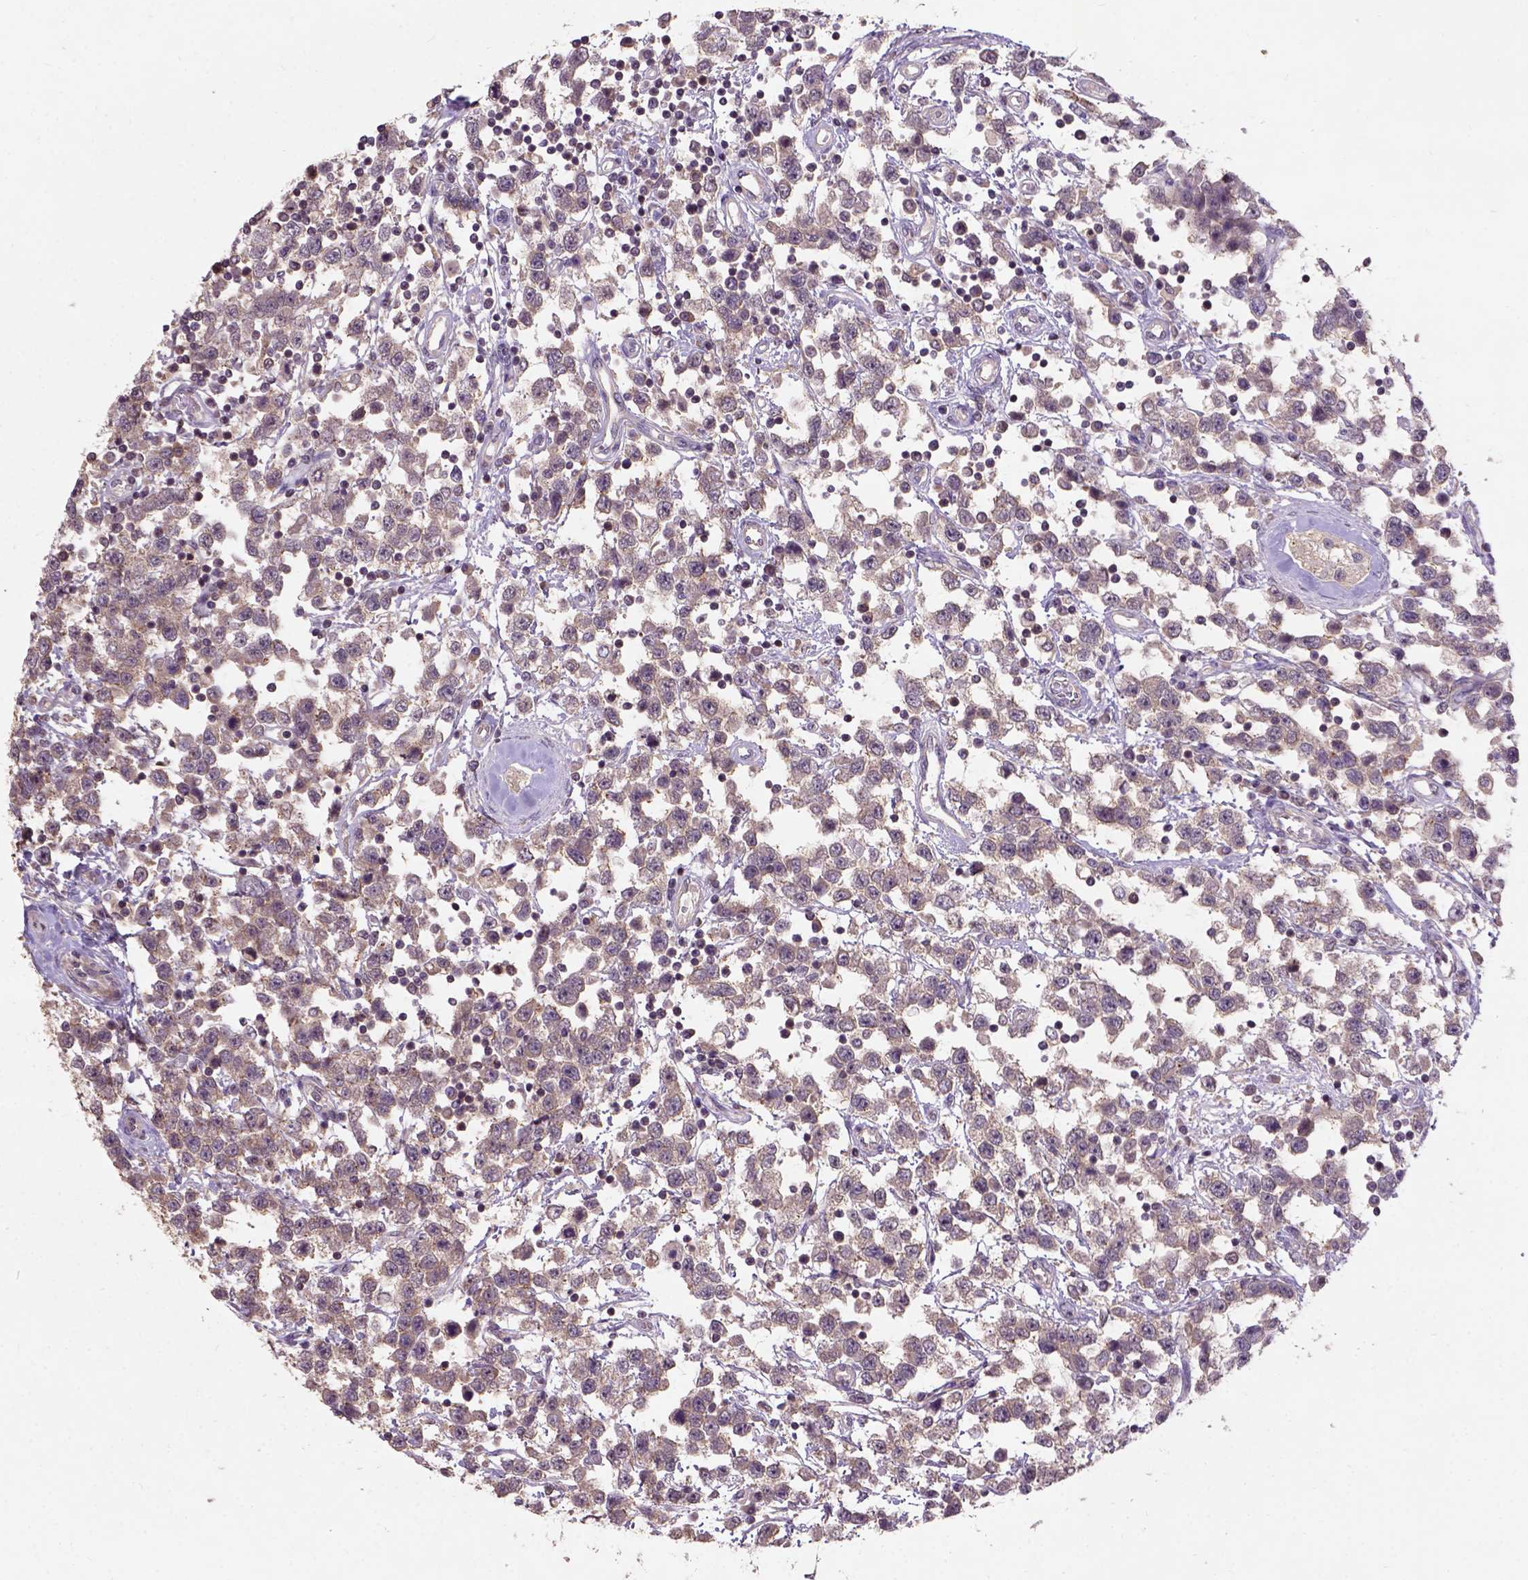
{"staining": {"intensity": "weak", "quantity": ">75%", "location": "cytoplasmic/membranous"}, "tissue": "testis cancer", "cell_type": "Tumor cells", "image_type": "cancer", "snomed": [{"axis": "morphology", "description": "Seminoma, NOS"}, {"axis": "topography", "description": "Testis"}], "caption": "Protein staining by immunohistochemistry displays weak cytoplasmic/membranous positivity in about >75% of tumor cells in testis cancer (seminoma). The staining was performed using DAB, with brown indicating positive protein expression. Nuclei are stained blue with hematoxylin.", "gene": "KBTBD8", "patient": {"sex": "male", "age": 34}}